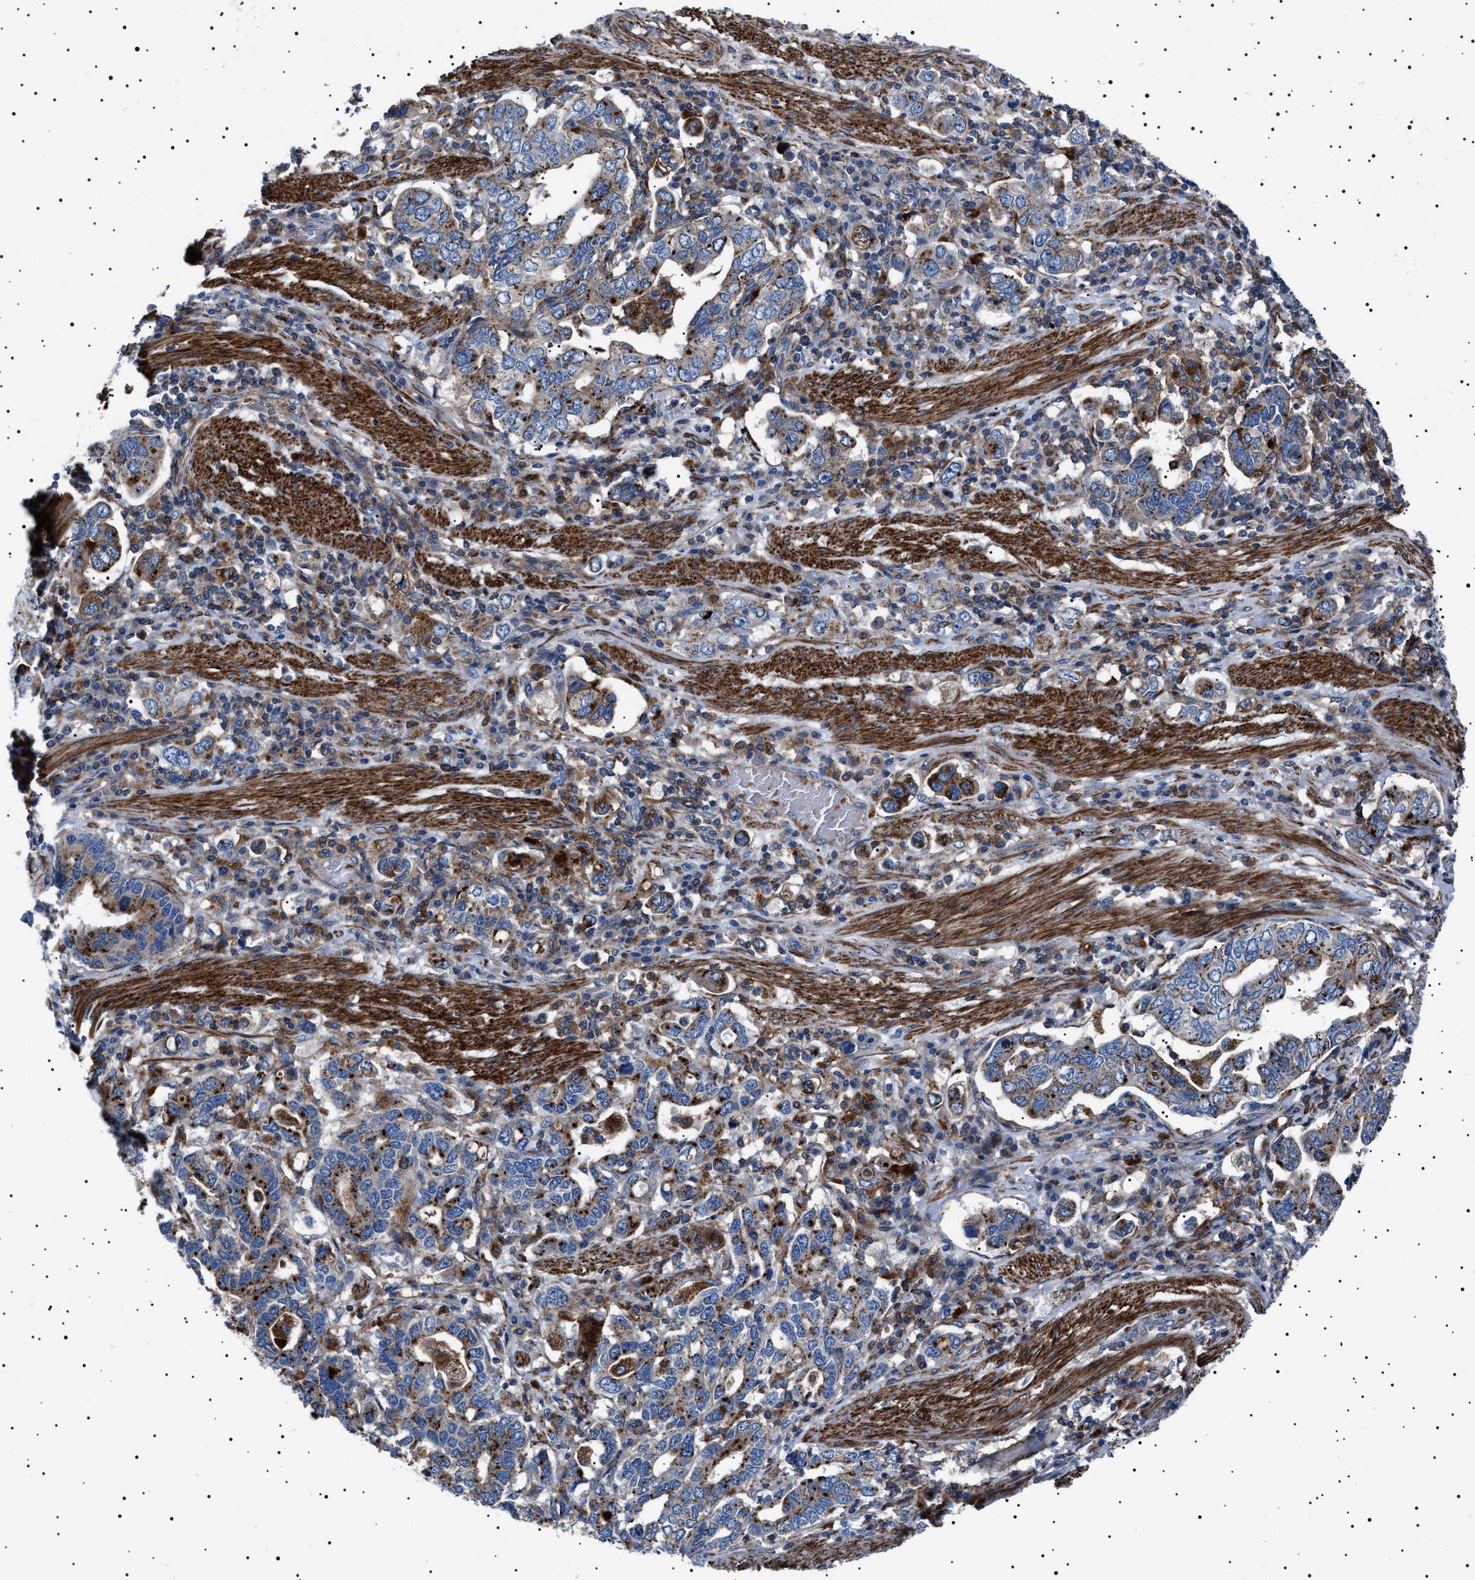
{"staining": {"intensity": "strong", "quantity": "<25%", "location": "cytoplasmic/membranous"}, "tissue": "stomach cancer", "cell_type": "Tumor cells", "image_type": "cancer", "snomed": [{"axis": "morphology", "description": "Adenocarcinoma, NOS"}, {"axis": "topography", "description": "Stomach, upper"}], "caption": "Protein staining of adenocarcinoma (stomach) tissue displays strong cytoplasmic/membranous positivity in approximately <25% of tumor cells.", "gene": "NEU1", "patient": {"sex": "male", "age": 62}}